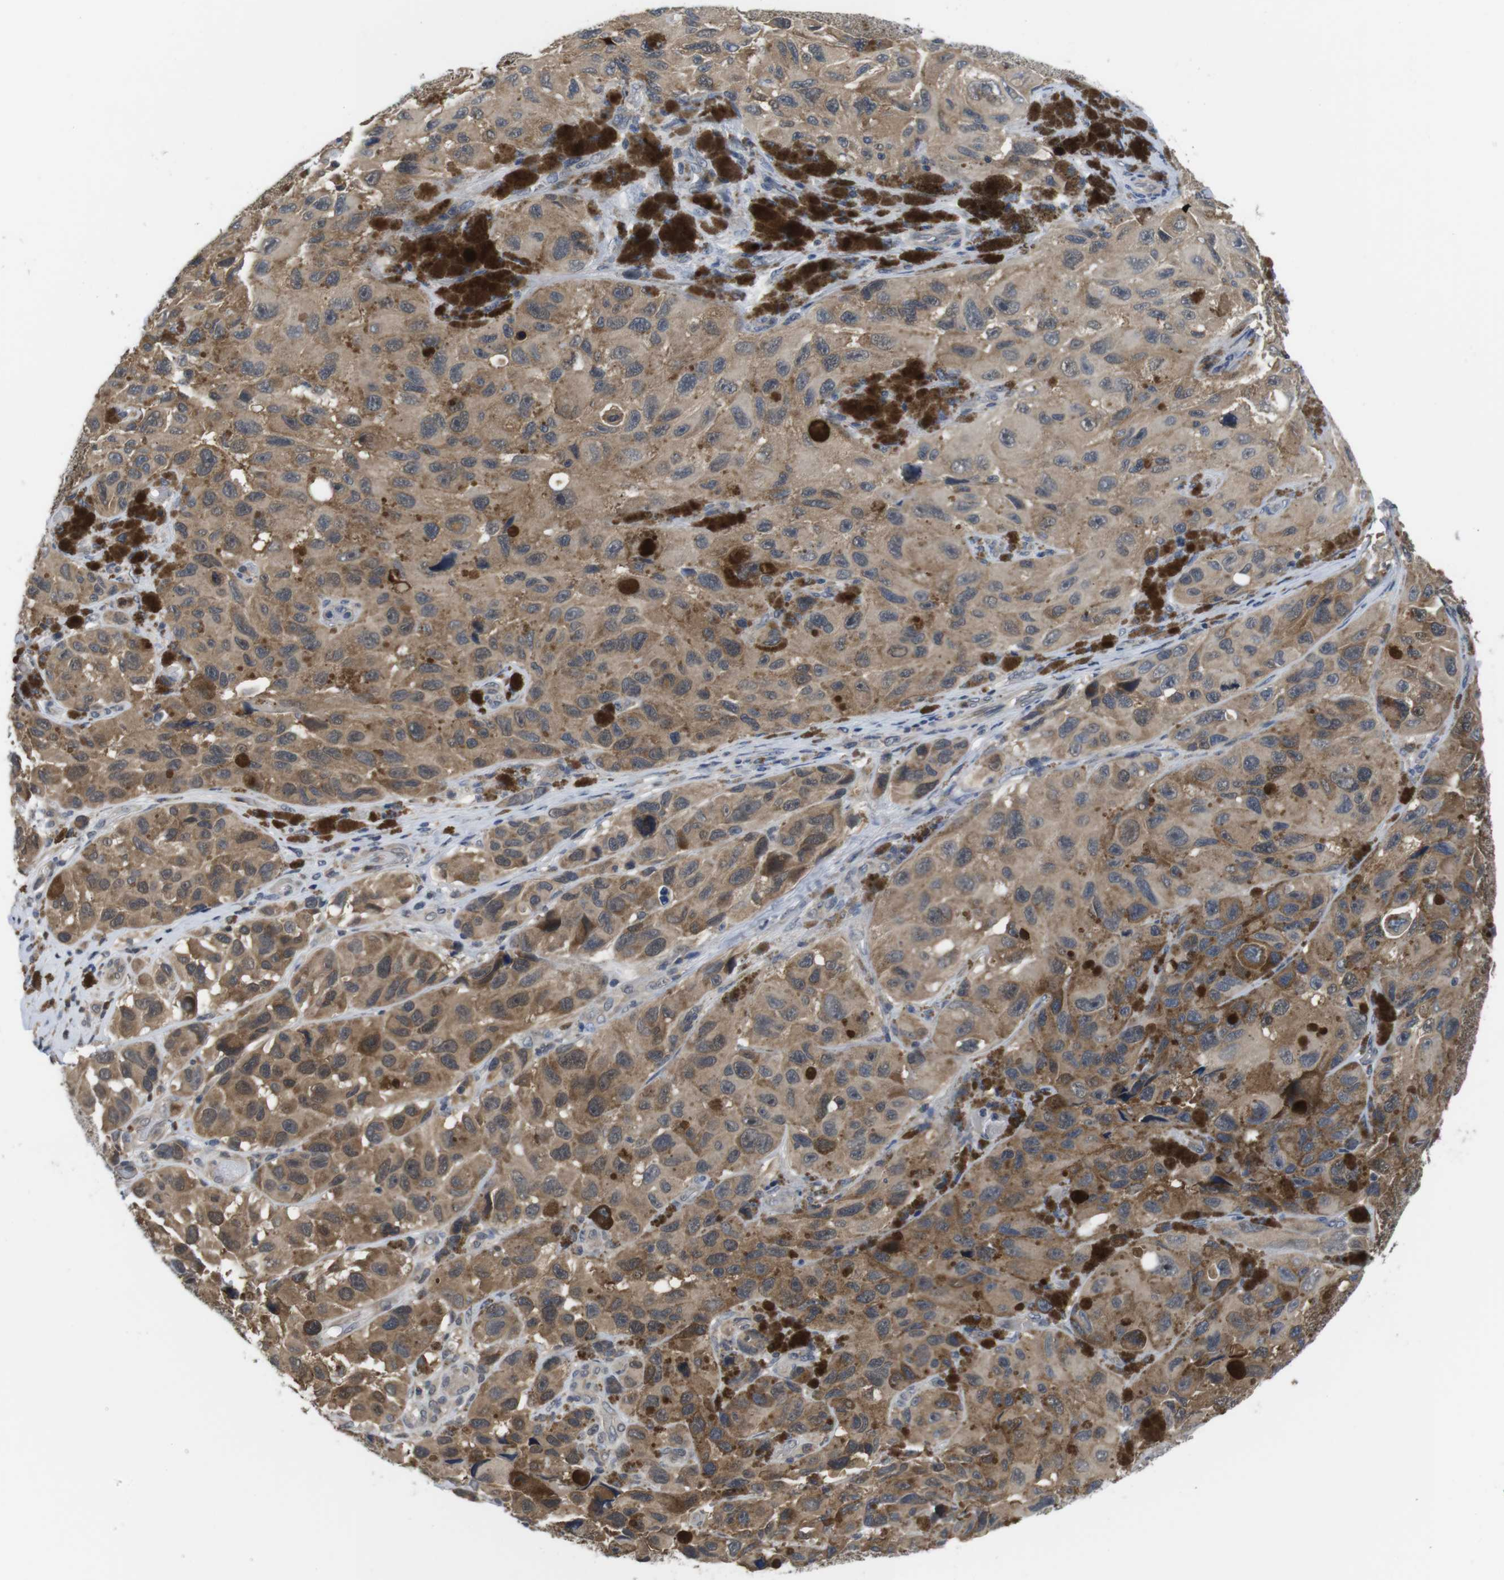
{"staining": {"intensity": "moderate", "quantity": ">75%", "location": "cytoplasmic/membranous"}, "tissue": "melanoma", "cell_type": "Tumor cells", "image_type": "cancer", "snomed": [{"axis": "morphology", "description": "Malignant melanoma, NOS"}, {"axis": "topography", "description": "Skin"}], "caption": "Human malignant melanoma stained with a protein marker exhibits moderate staining in tumor cells.", "gene": "FADD", "patient": {"sex": "female", "age": 73}}